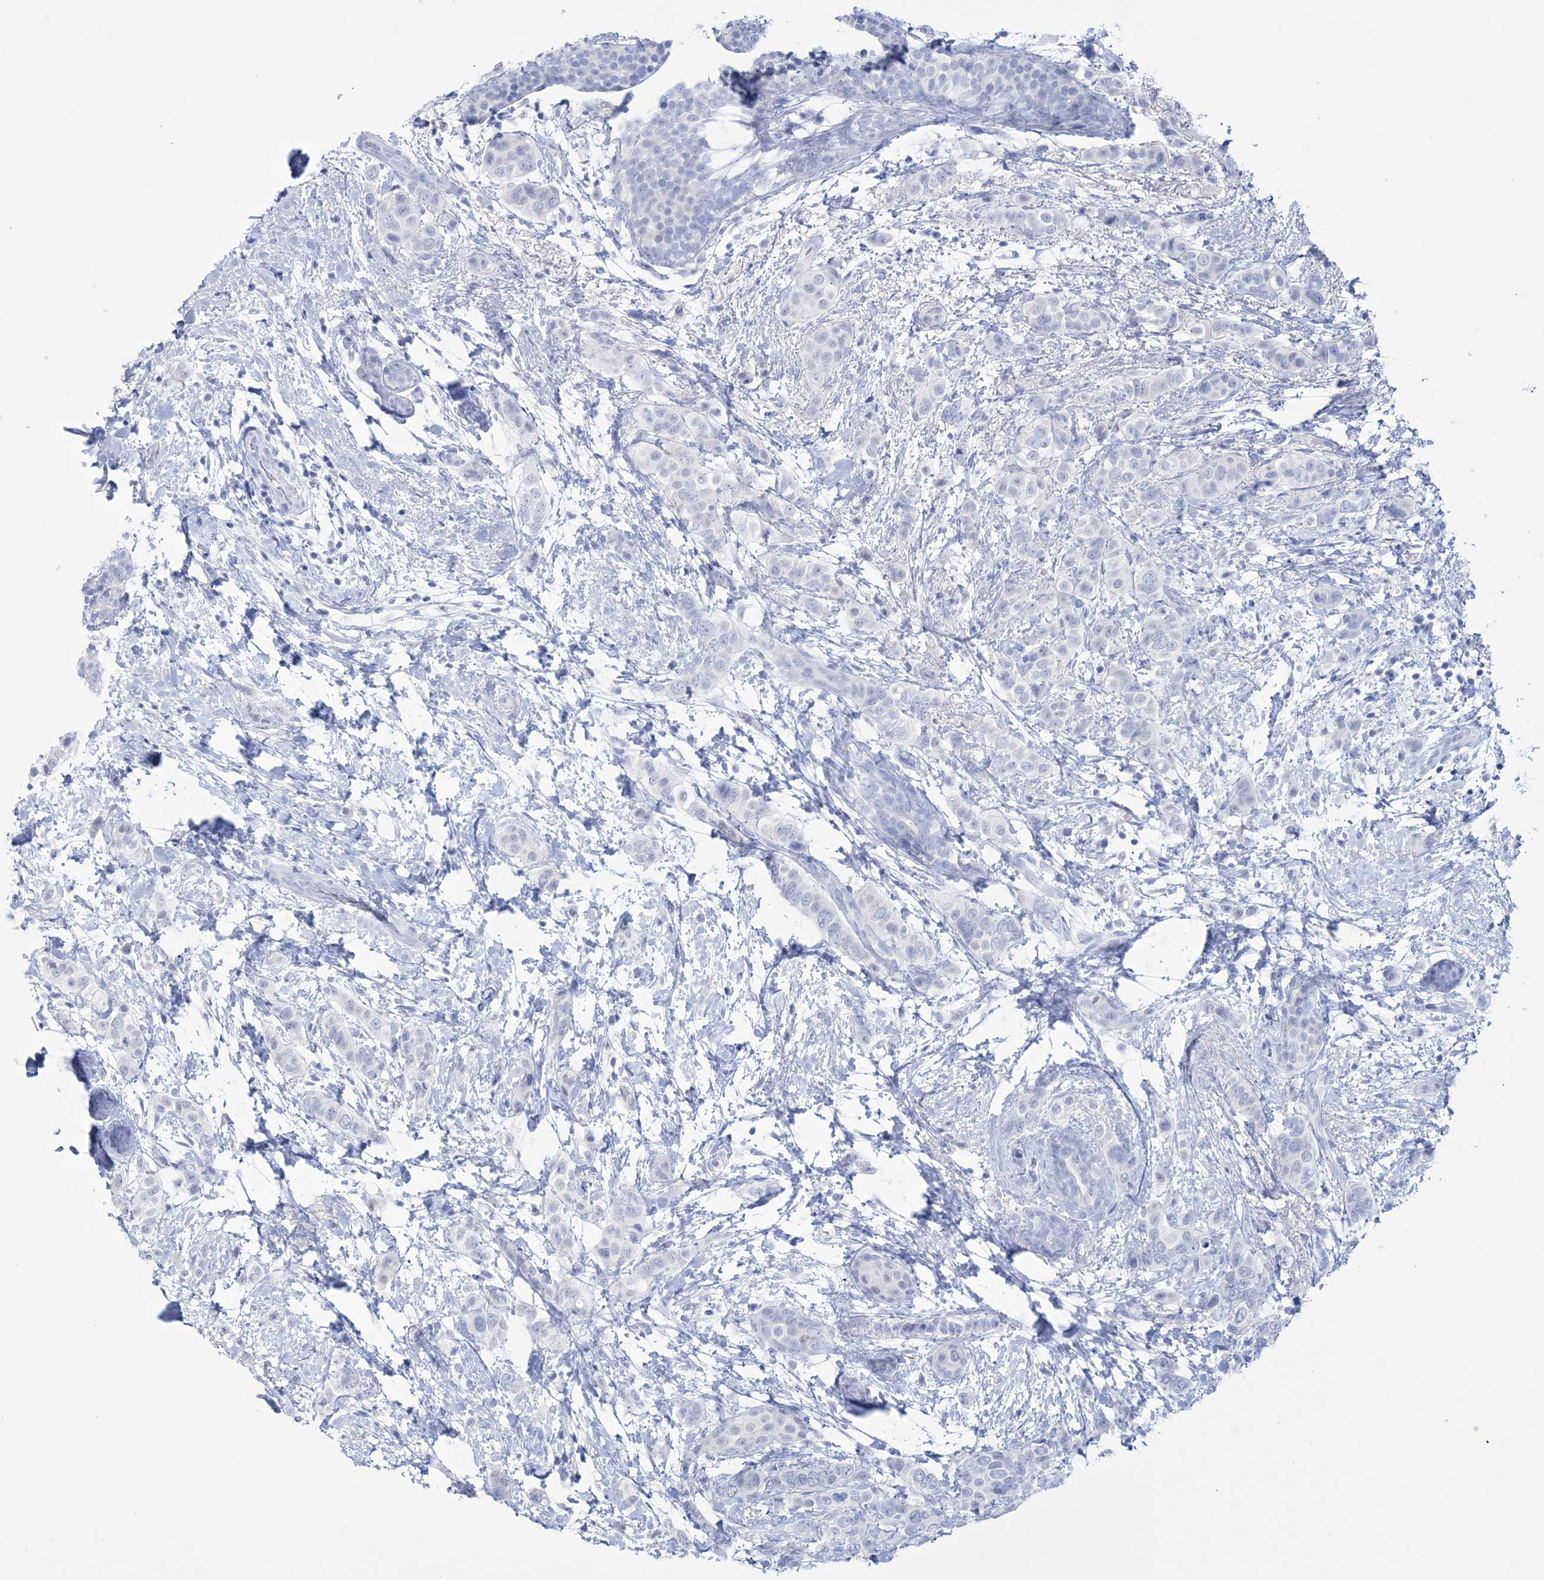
{"staining": {"intensity": "negative", "quantity": "none", "location": "none"}, "tissue": "breast cancer", "cell_type": "Tumor cells", "image_type": "cancer", "snomed": [{"axis": "morphology", "description": "Lobular carcinoma"}, {"axis": "topography", "description": "Breast"}], "caption": "A micrograph of human breast lobular carcinoma is negative for staining in tumor cells.", "gene": "DPCD", "patient": {"sex": "female", "age": 51}}